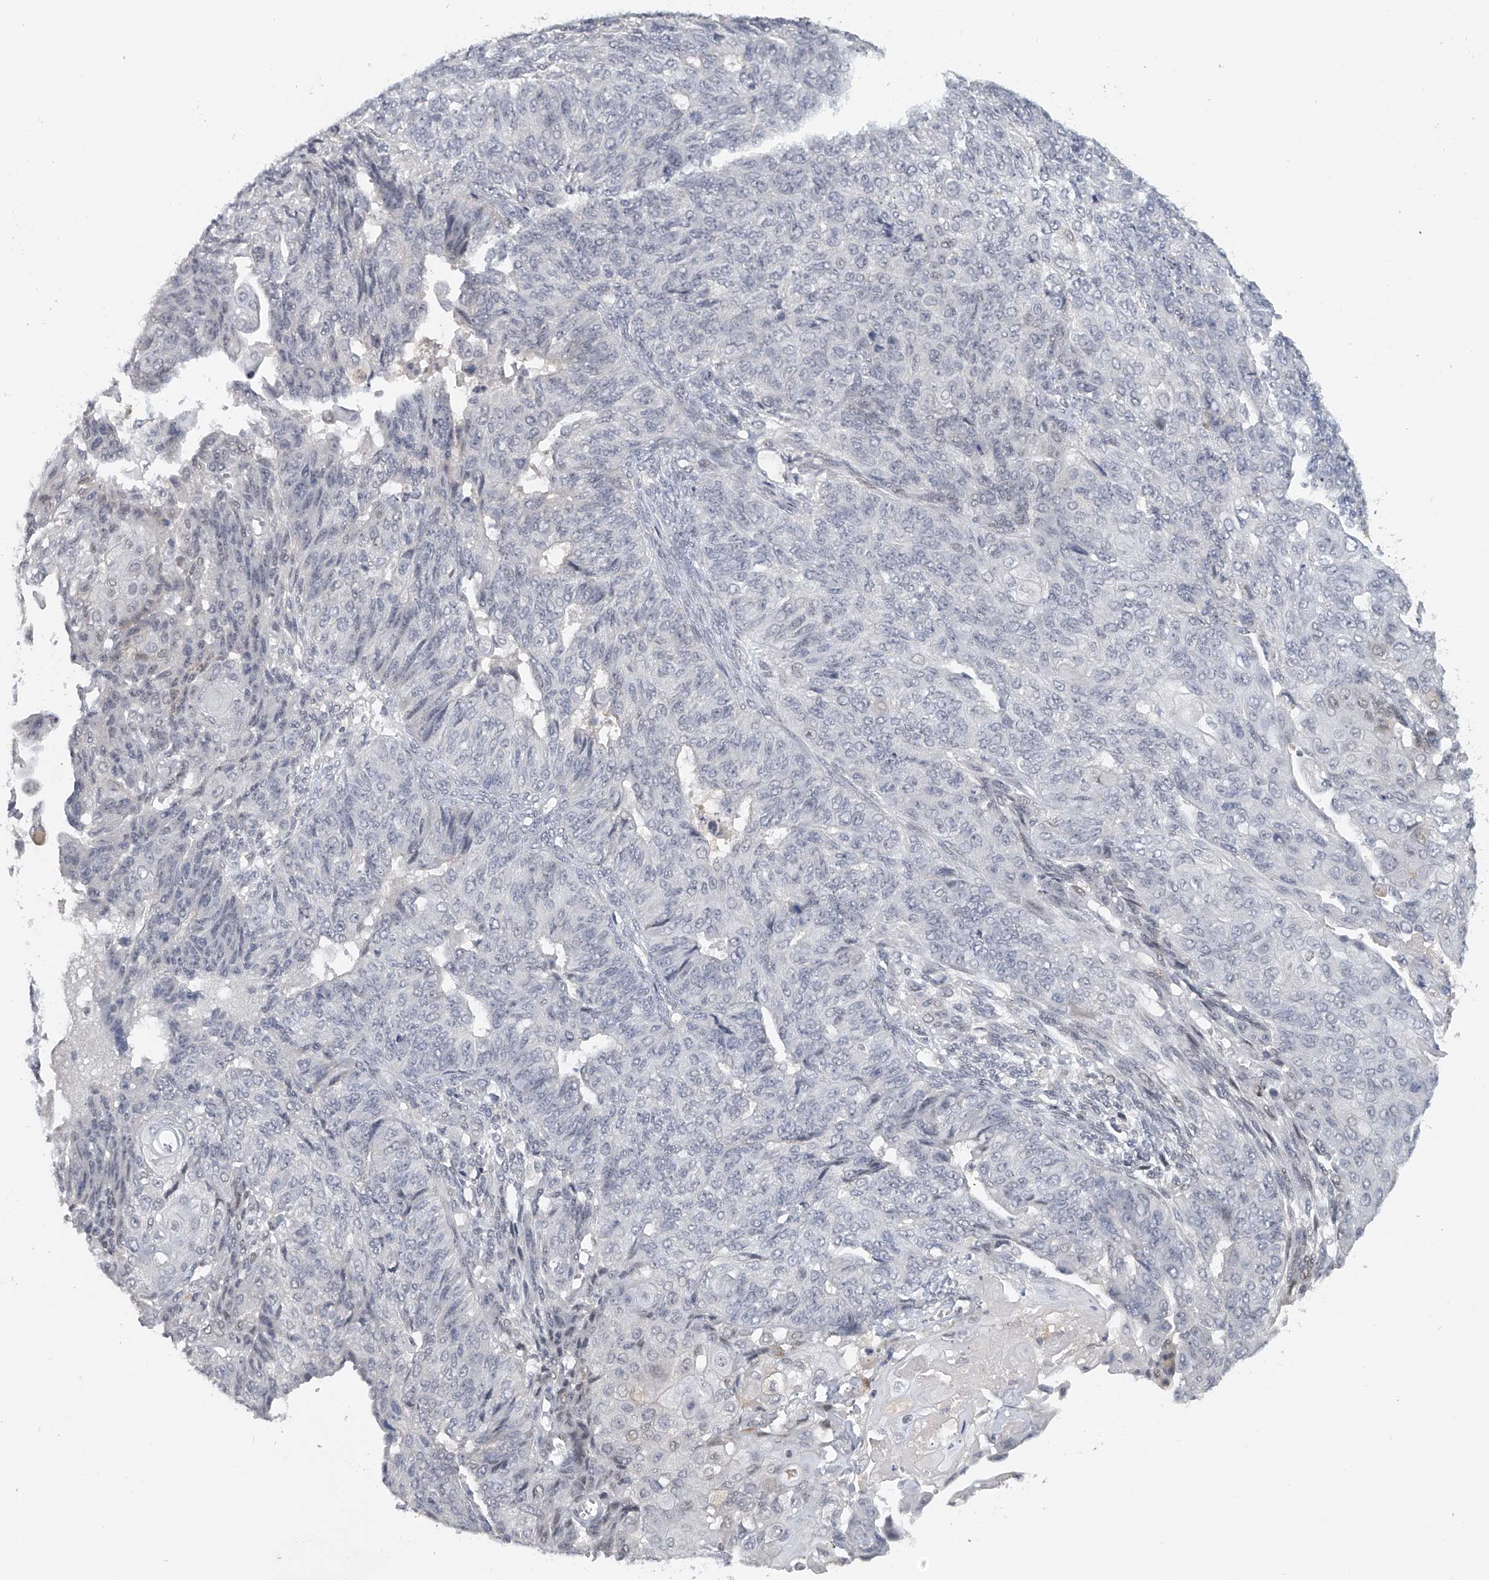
{"staining": {"intensity": "negative", "quantity": "none", "location": "none"}, "tissue": "endometrial cancer", "cell_type": "Tumor cells", "image_type": "cancer", "snomed": [{"axis": "morphology", "description": "Adenocarcinoma, NOS"}, {"axis": "topography", "description": "Endometrium"}], "caption": "This histopathology image is of endometrial adenocarcinoma stained with immunohistochemistry to label a protein in brown with the nuclei are counter-stained blue. There is no expression in tumor cells.", "gene": "DDX43", "patient": {"sex": "female", "age": 32}}